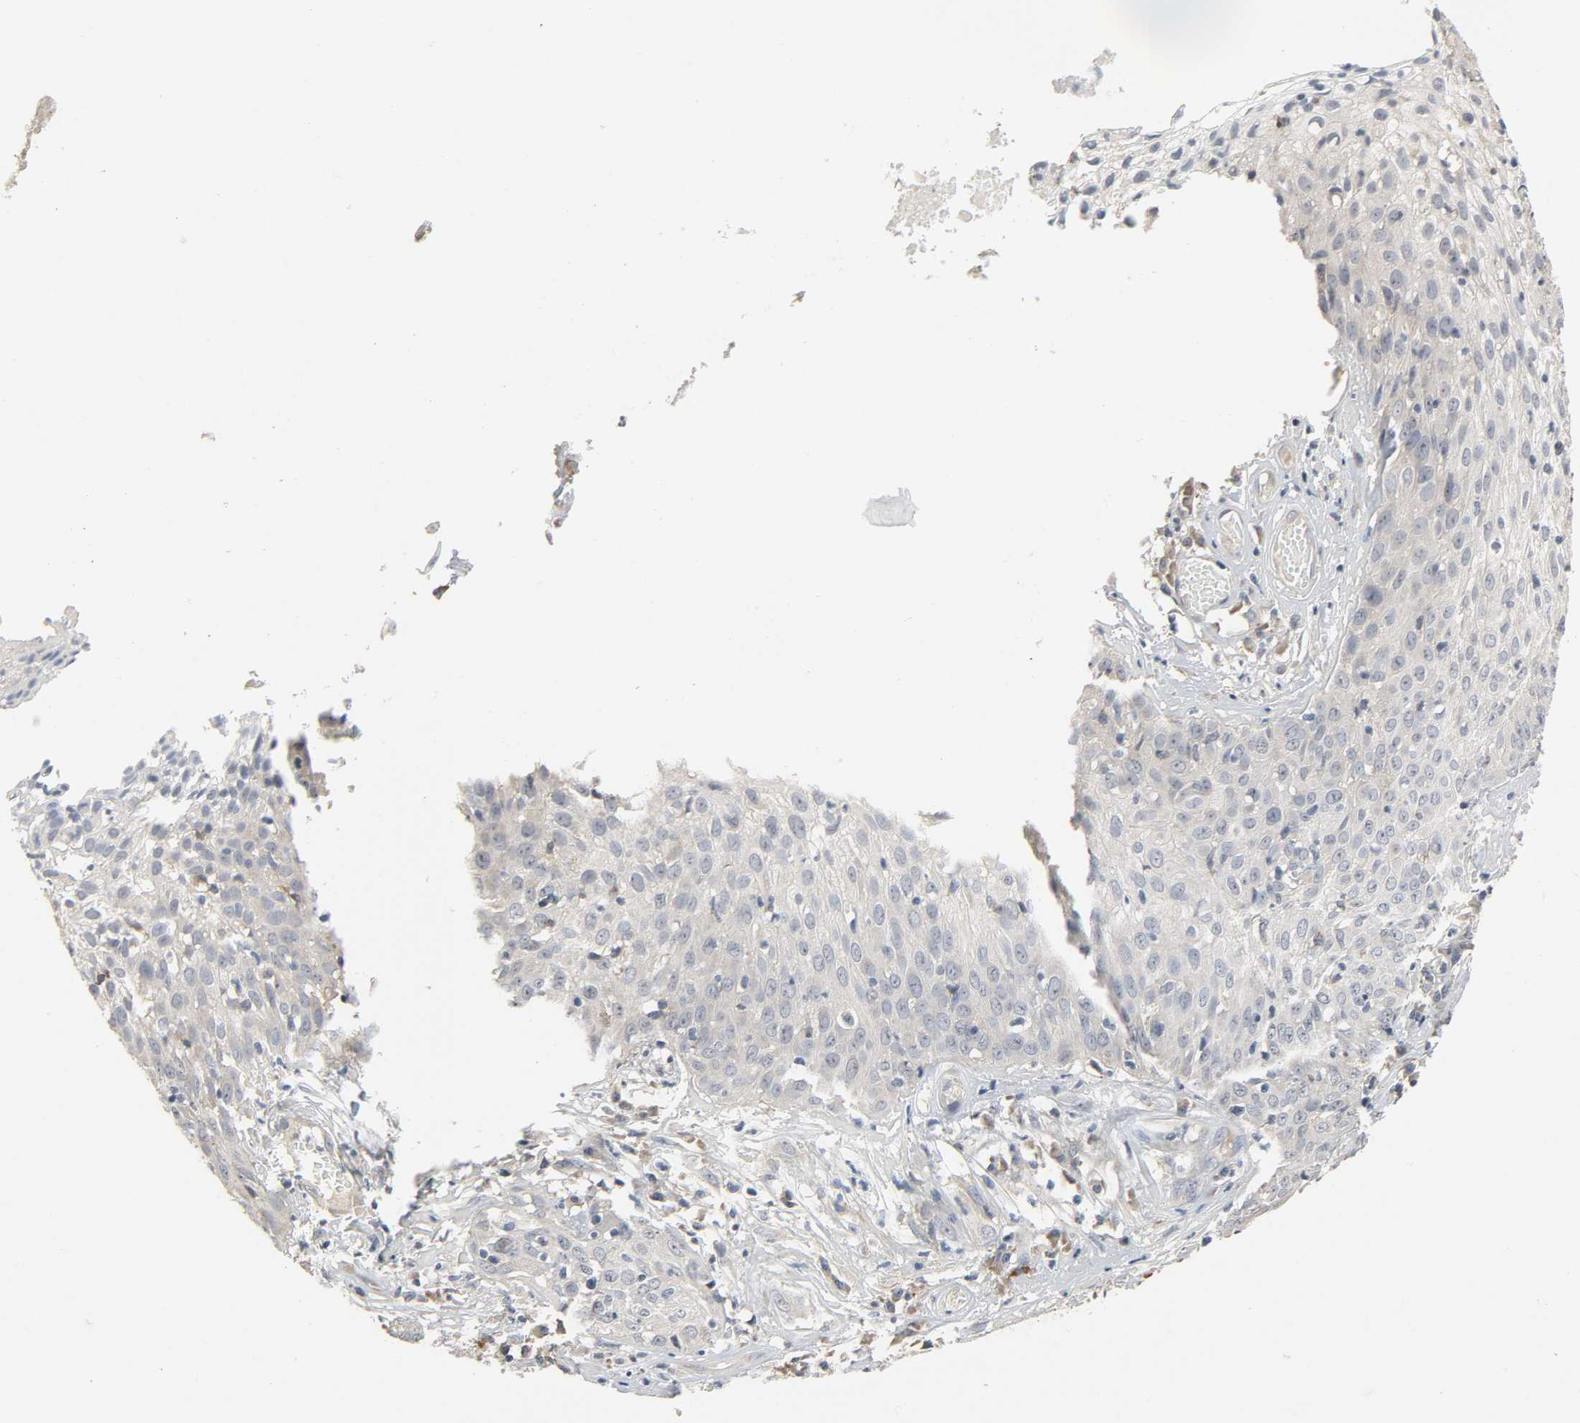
{"staining": {"intensity": "negative", "quantity": "none", "location": "none"}, "tissue": "skin cancer", "cell_type": "Tumor cells", "image_type": "cancer", "snomed": [{"axis": "morphology", "description": "Squamous cell carcinoma, NOS"}, {"axis": "topography", "description": "Skin"}], "caption": "Image shows no significant protein expression in tumor cells of skin cancer (squamous cell carcinoma).", "gene": "CD4", "patient": {"sex": "male", "age": 65}}